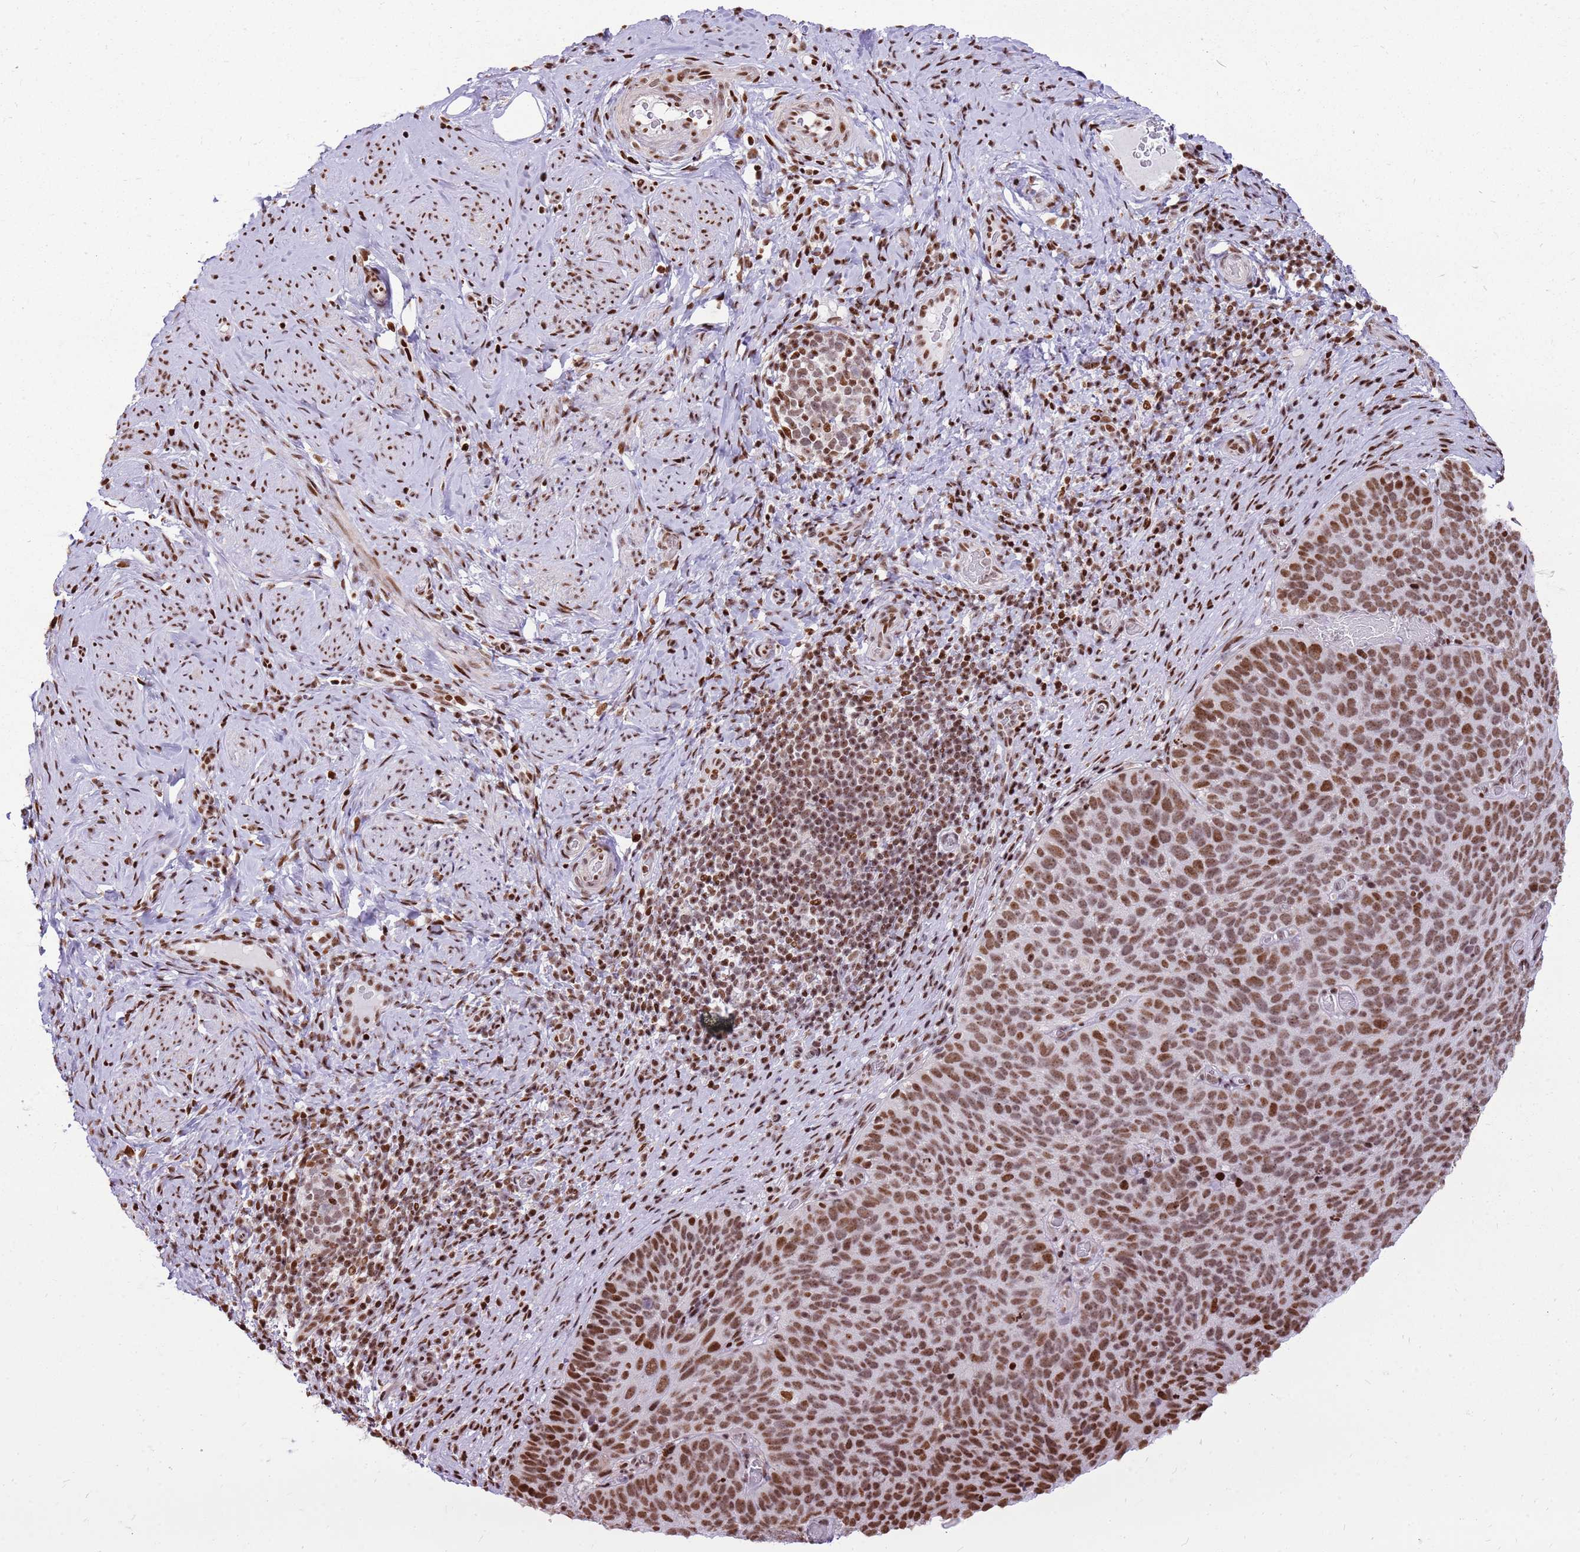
{"staining": {"intensity": "strong", "quantity": ">75%", "location": "nuclear"}, "tissue": "cervical cancer", "cell_type": "Tumor cells", "image_type": "cancer", "snomed": [{"axis": "morphology", "description": "Squamous cell carcinoma, NOS"}, {"axis": "topography", "description": "Cervix"}], "caption": "About >75% of tumor cells in human cervical cancer (squamous cell carcinoma) exhibit strong nuclear protein staining as visualized by brown immunohistochemical staining.", "gene": "WASHC4", "patient": {"sex": "female", "age": 80}}